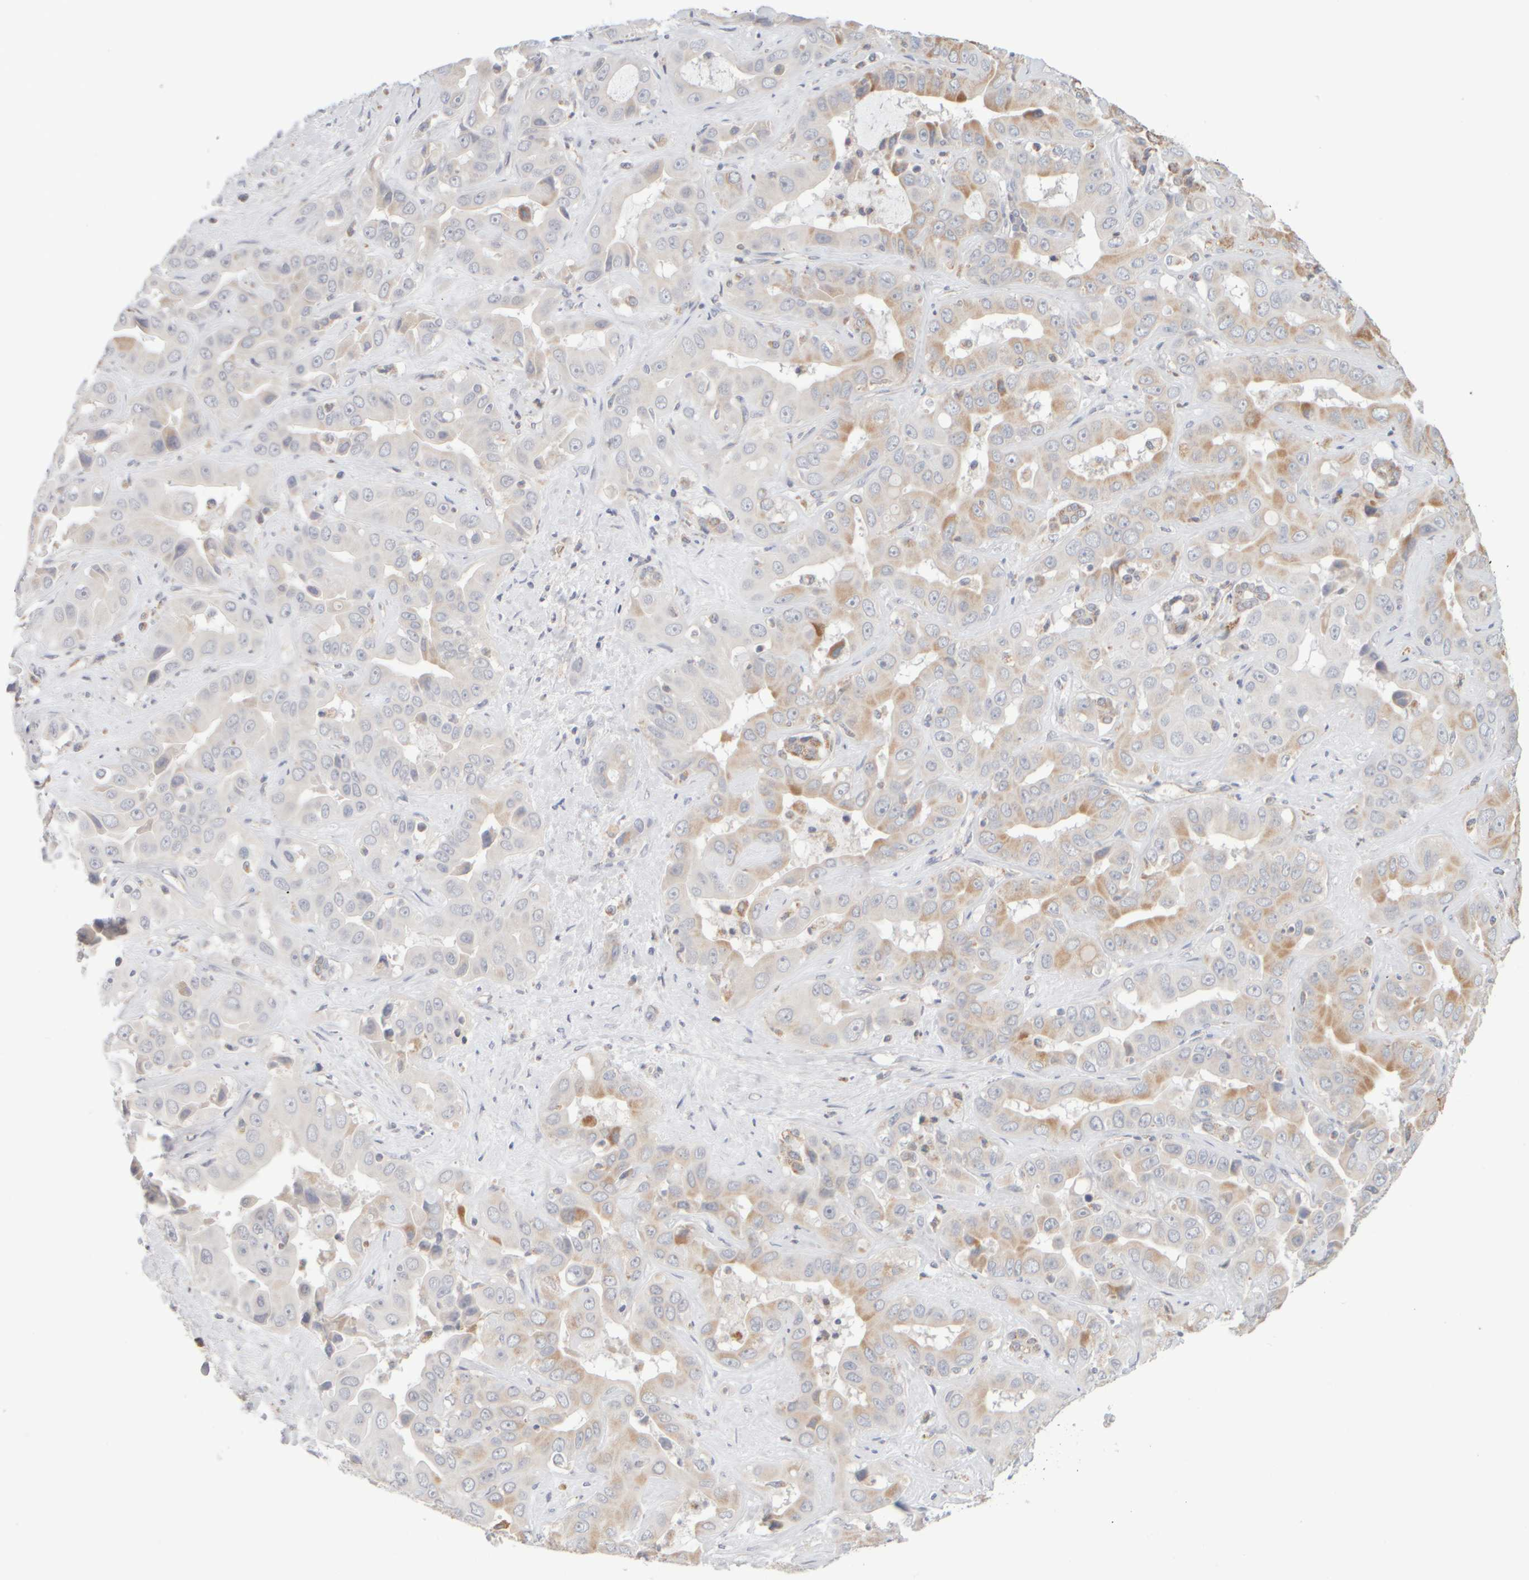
{"staining": {"intensity": "moderate", "quantity": "<25%", "location": "cytoplasmic/membranous"}, "tissue": "liver cancer", "cell_type": "Tumor cells", "image_type": "cancer", "snomed": [{"axis": "morphology", "description": "Cholangiocarcinoma"}, {"axis": "topography", "description": "Liver"}], "caption": "There is low levels of moderate cytoplasmic/membranous expression in tumor cells of liver cancer (cholangiocarcinoma), as demonstrated by immunohistochemical staining (brown color).", "gene": "ZNF112", "patient": {"sex": "female", "age": 52}}